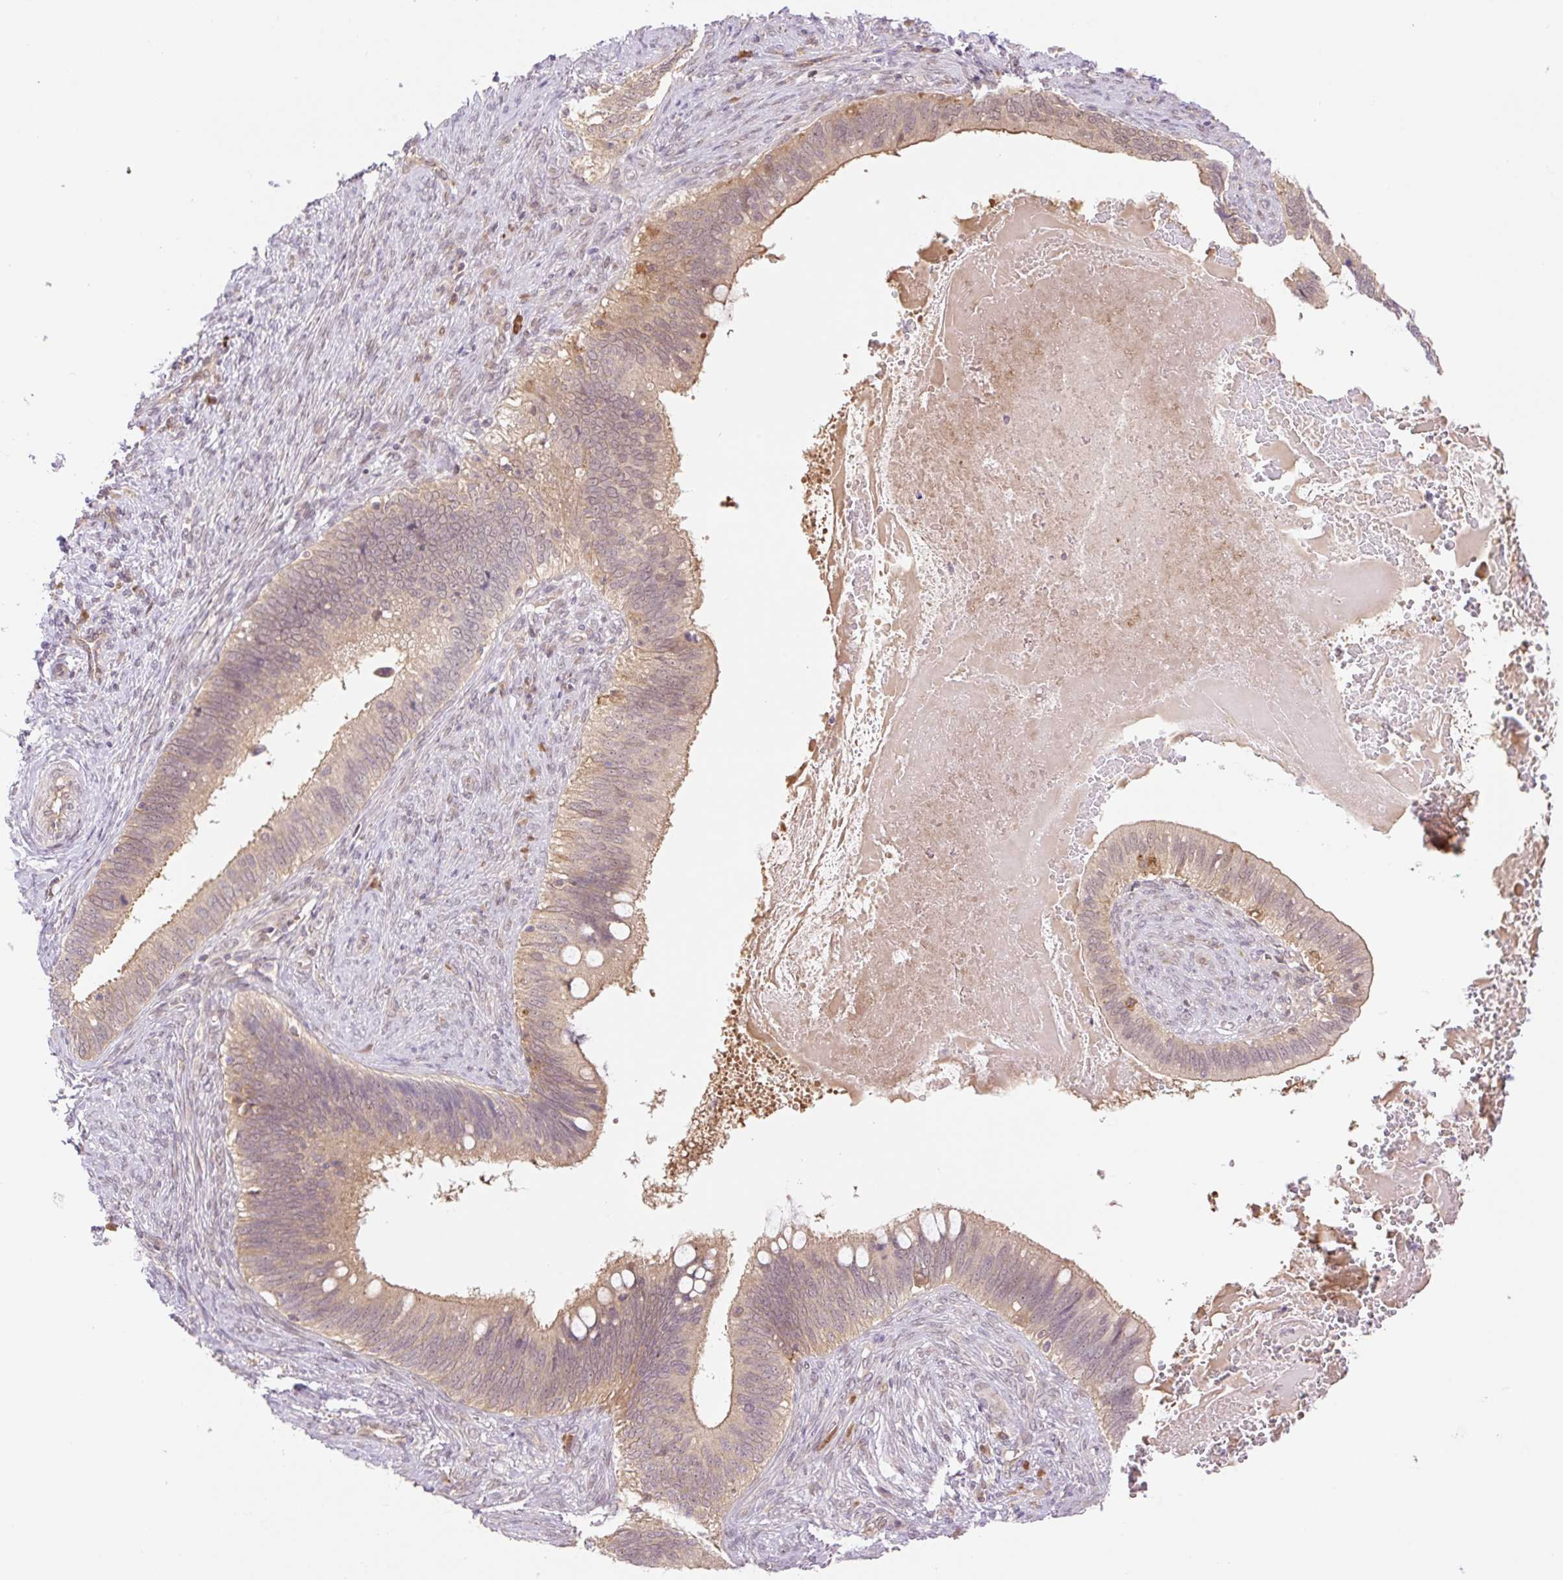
{"staining": {"intensity": "weak", "quantity": ">75%", "location": "cytoplasmic/membranous,nuclear"}, "tissue": "cervical cancer", "cell_type": "Tumor cells", "image_type": "cancer", "snomed": [{"axis": "morphology", "description": "Adenocarcinoma, NOS"}, {"axis": "topography", "description": "Cervix"}], "caption": "Adenocarcinoma (cervical) stained for a protein (brown) shows weak cytoplasmic/membranous and nuclear positive positivity in approximately >75% of tumor cells.", "gene": "VPS25", "patient": {"sex": "female", "age": 42}}